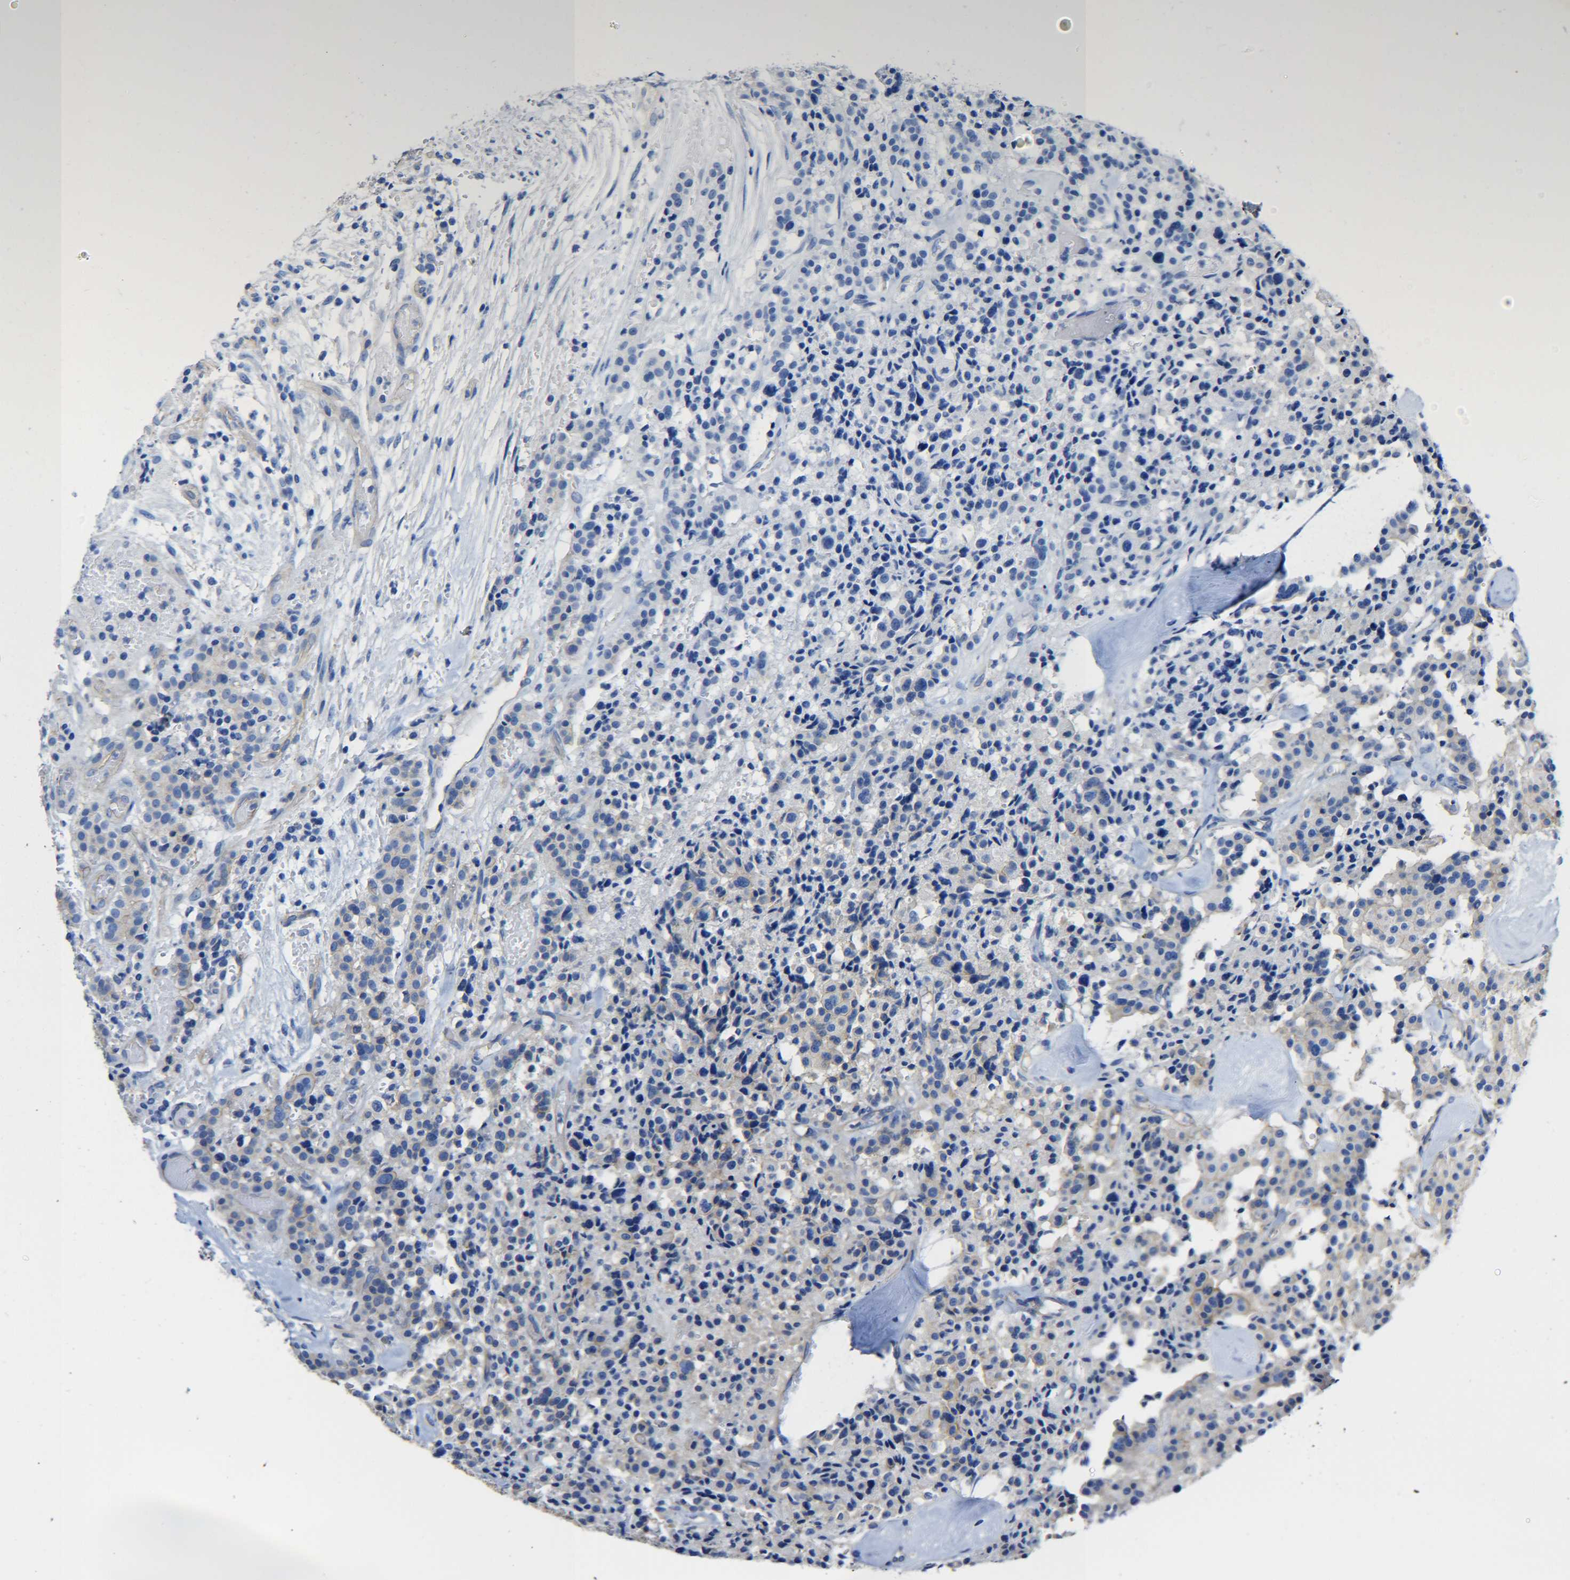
{"staining": {"intensity": "weak", "quantity": "25%-75%", "location": "cytoplasmic/membranous"}, "tissue": "carcinoid", "cell_type": "Tumor cells", "image_type": "cancer", "snomed": [{"axis": "morphology", "description": "Carcinoid, malignant, NOS"}, {"axis": "topography", "description": "Lung"}], "caption": "Tumor cells reveal weak cytoplasmic/membranous staining in about 25%-75% of cells in carcinoid.", "gene": "SPTBN1", "patient": {"sex": "male", "age": 30}}